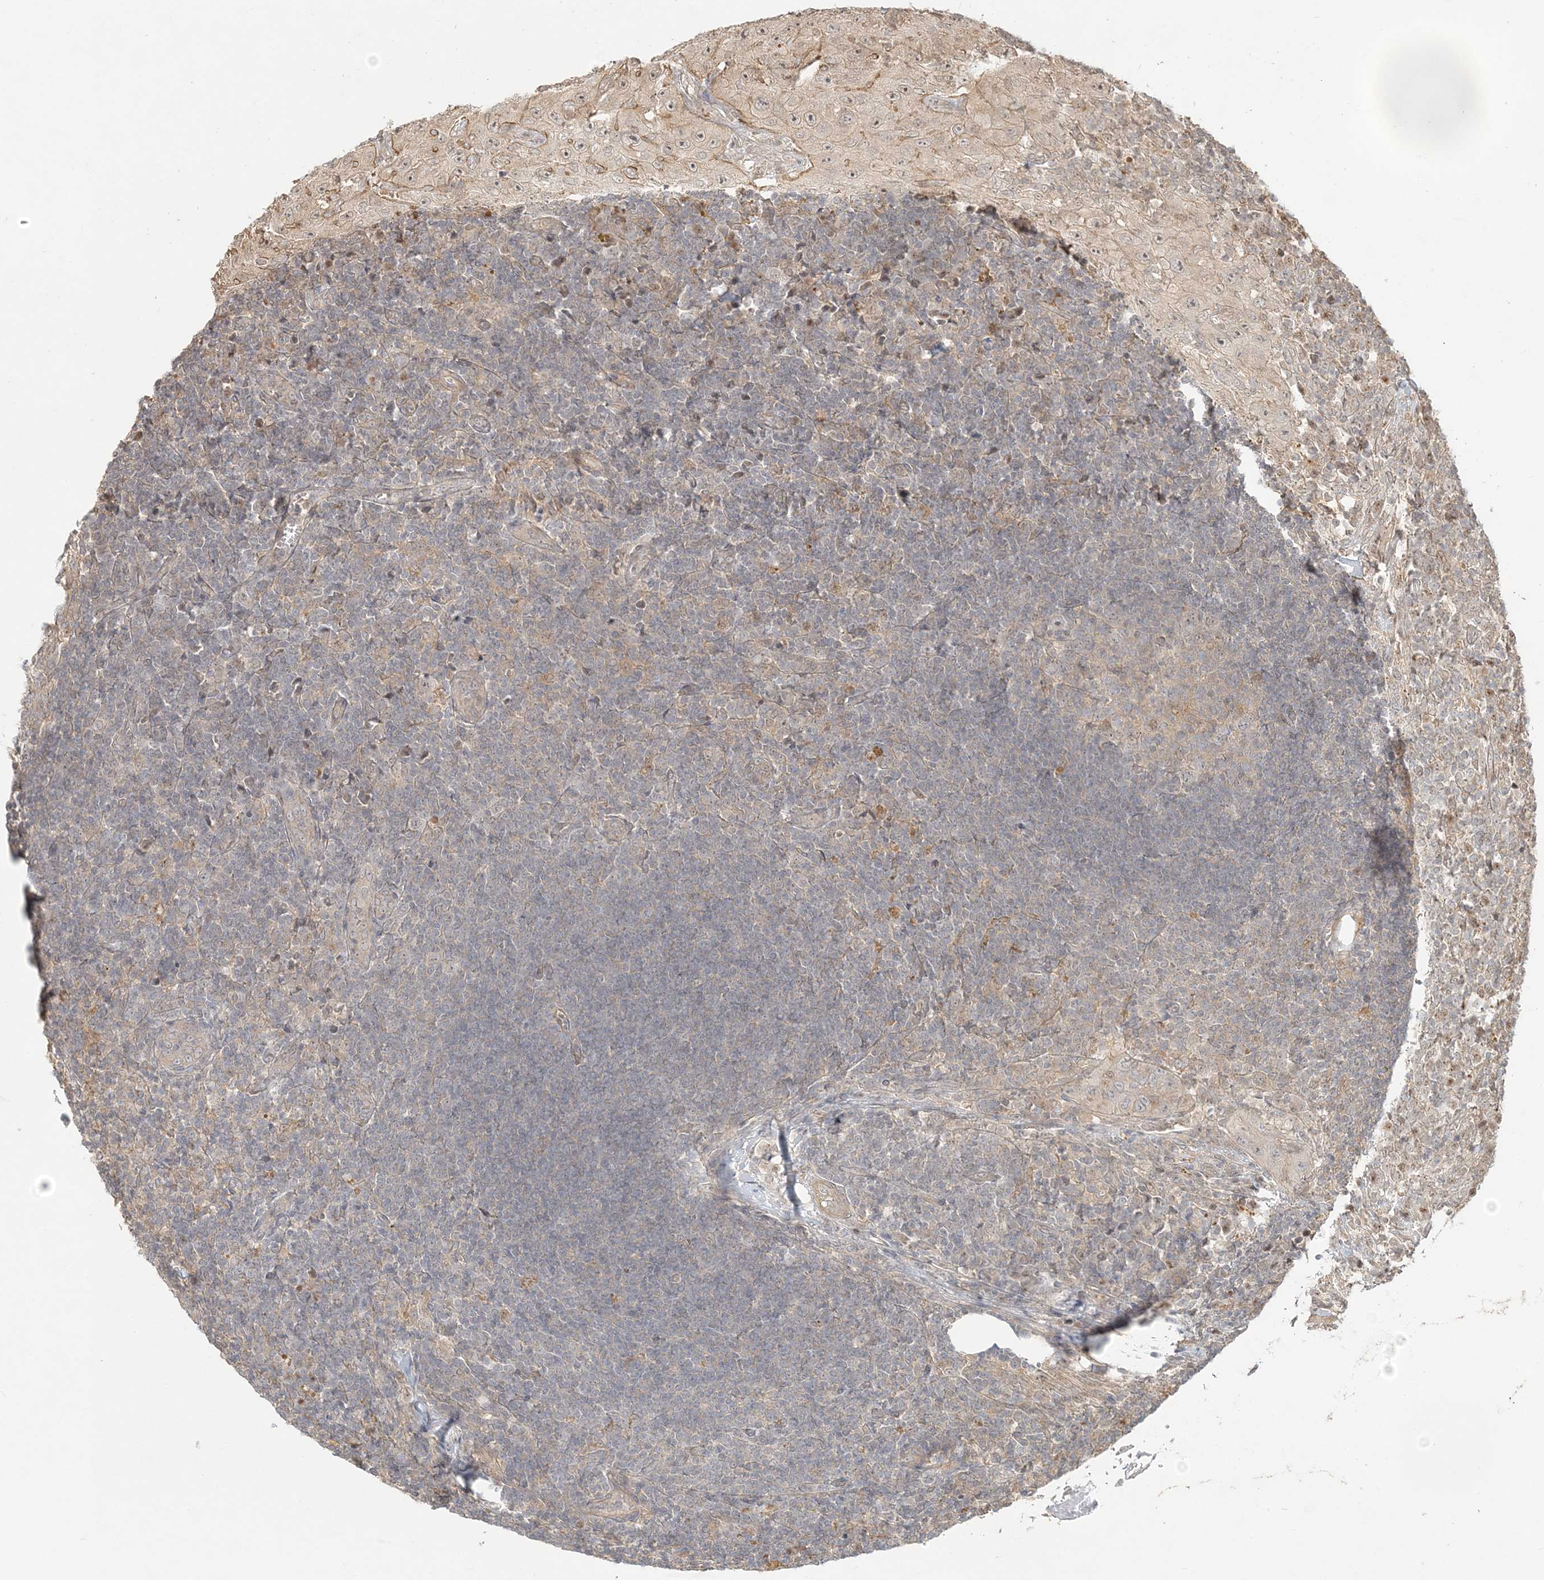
{"staining": {"intensity": "weak", "quantity": "<25%", "location": "cytoplasmic/membranous"}, "tissue": "lymph node", "cell_type": "Germinal center cells", "image_type": "normal", "snomed": [{"axis": "morphology", "description": "Normal tissue, NOS"}, {"axis": "morphology", "description": "Squamous cell carcinoma, metastatic, NOS"}, {"axis": "topography", "description": "Lymph node"}], "caption": "DAB immunohistochemical staining of unremarkable lymph node demonstrates no significant expression in germinal center cells. (DAB immunohistochemistry (IHC), high magnification).", "gene": "KIAA0232", "patient": {"sex": "male", "age": 73}}